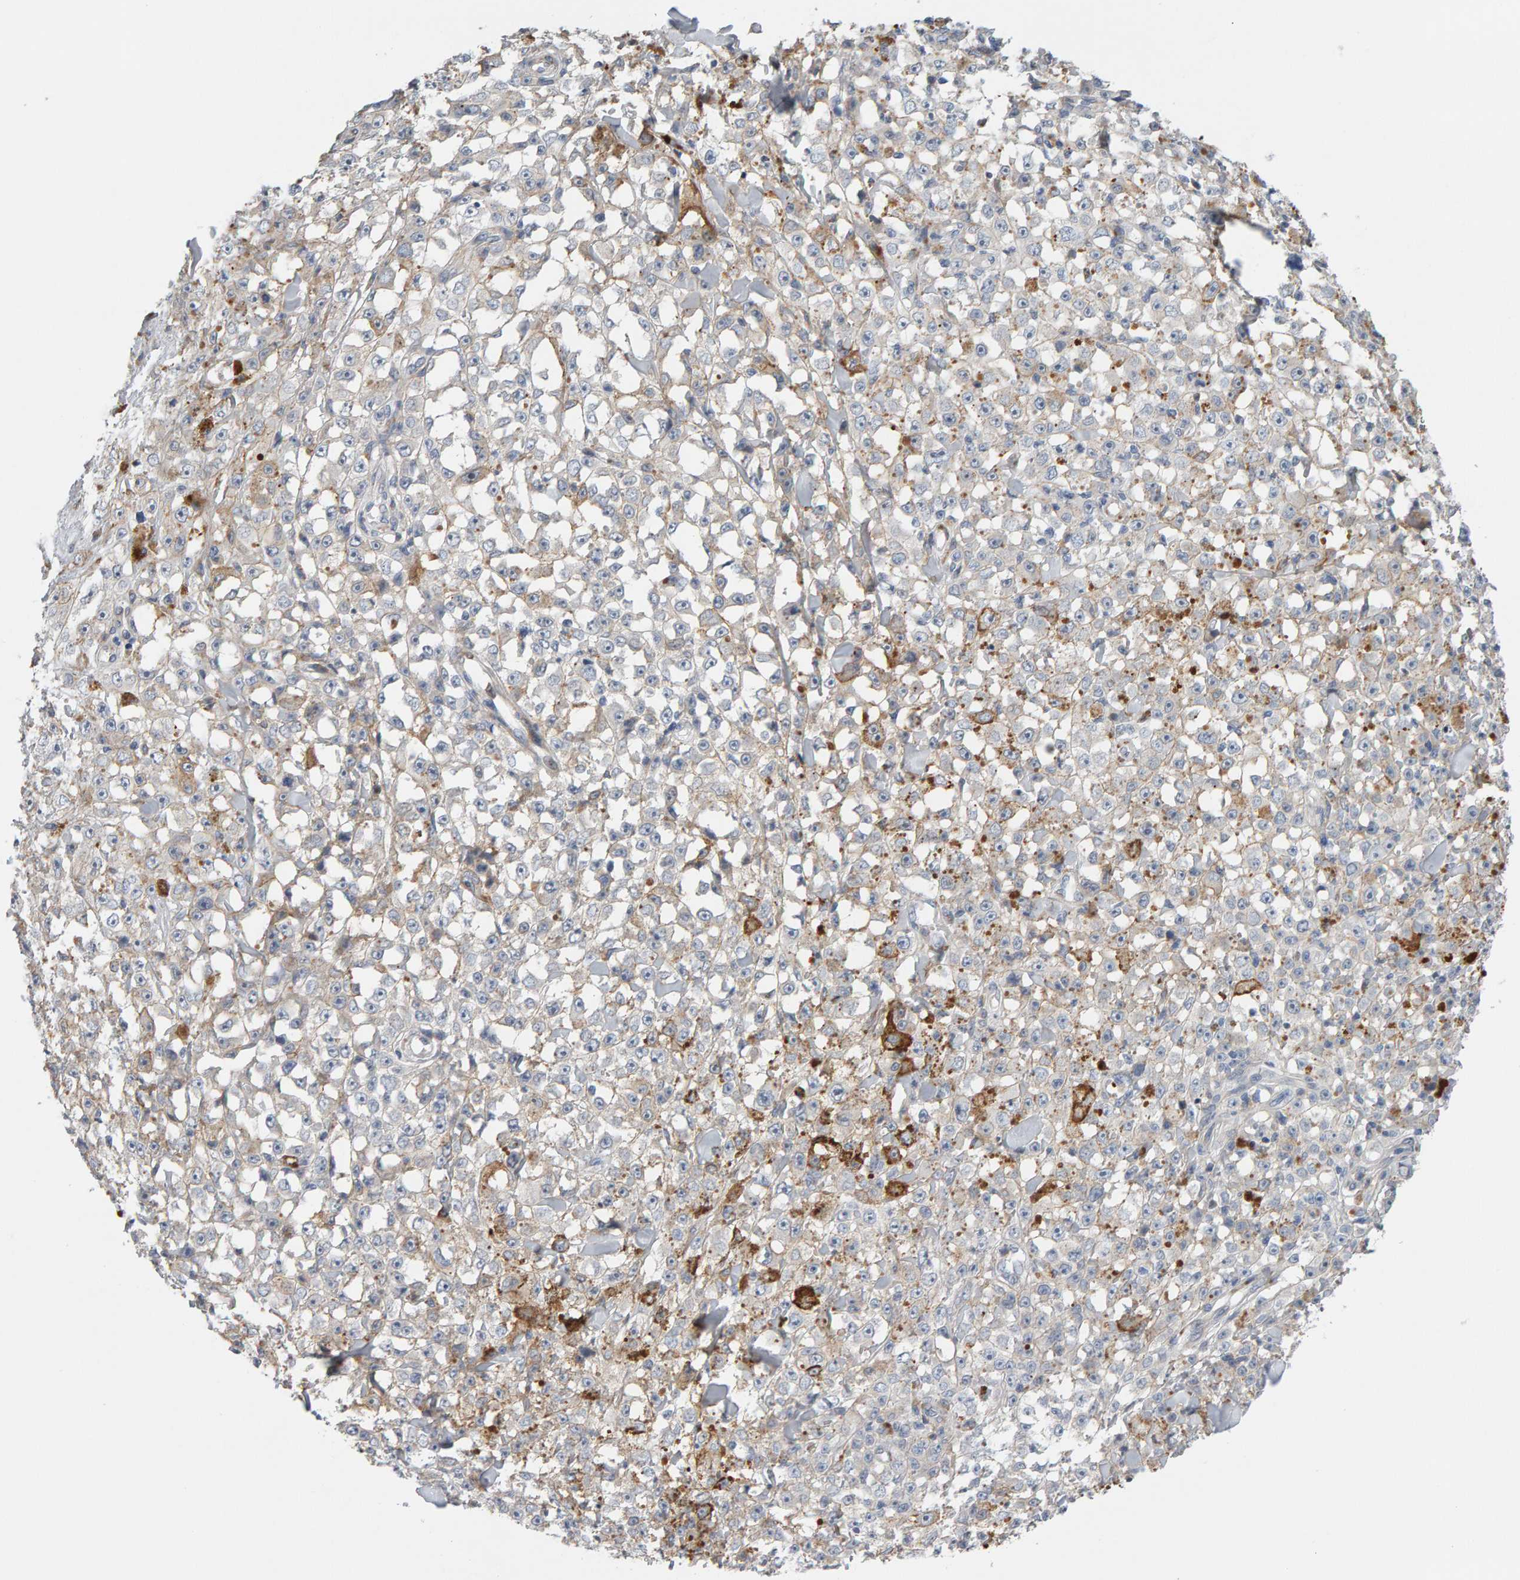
{"staining": {"intensity": "negative", "quantity": "none", "location": "none"}, "tissue": "melanoma", "cell_type": "Tumor cells", "image_type": "cancer", "snomed": [{"axis": "morphology", "description": "Malignant melanoma, NOS"}, {"axis": "topography", "description": "Skin"}], "caption": "Human malignant melanoma stained for a protein using immunohistochemistry (IHC) exhibits no positivity in tumor cells.", "gene": "ENGASE", "patient": {"sex": "female", "age": 82}}